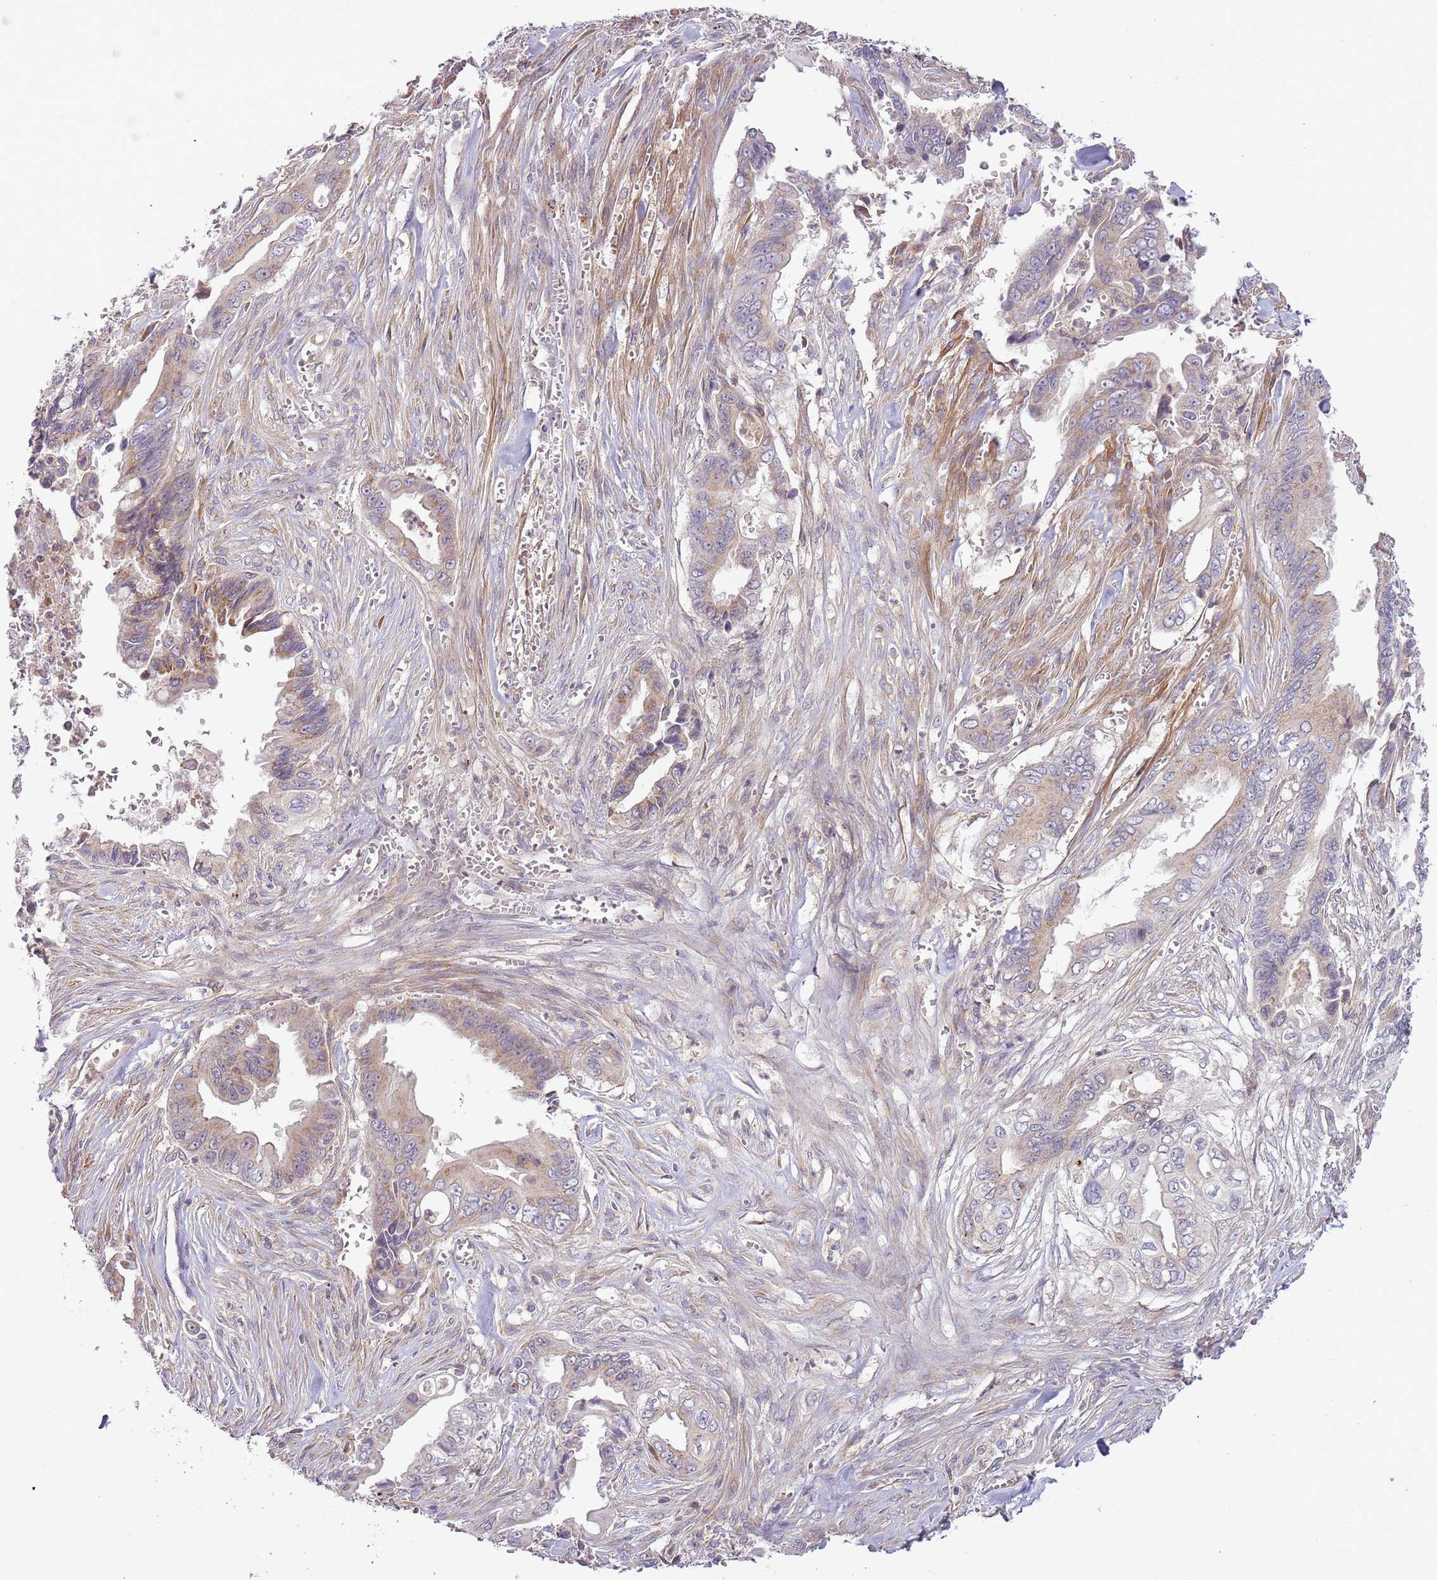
{"staining": {"intensity": "moderate", "quantity": "25%-75%", "location": "cytoplasmic/membranous"}, "tissue": "pancreatic cancer", "cell_type": "Tumor cells", "image_type": "cancer", "snomed": [{"axis": "morphology", "description": "Adenocarcinoma, NOS"}, {"axis": "topography", "description": "Pancreas"}], "caption": "Immunohistochemical staining of human pancreatic adenocarcinoma displays moderate cytoplasmic/membranous protein staining in approximately 25%-75% of tumor cells.", "gene": "DTD2", "patient": {"sex": "male", "age": 59}}